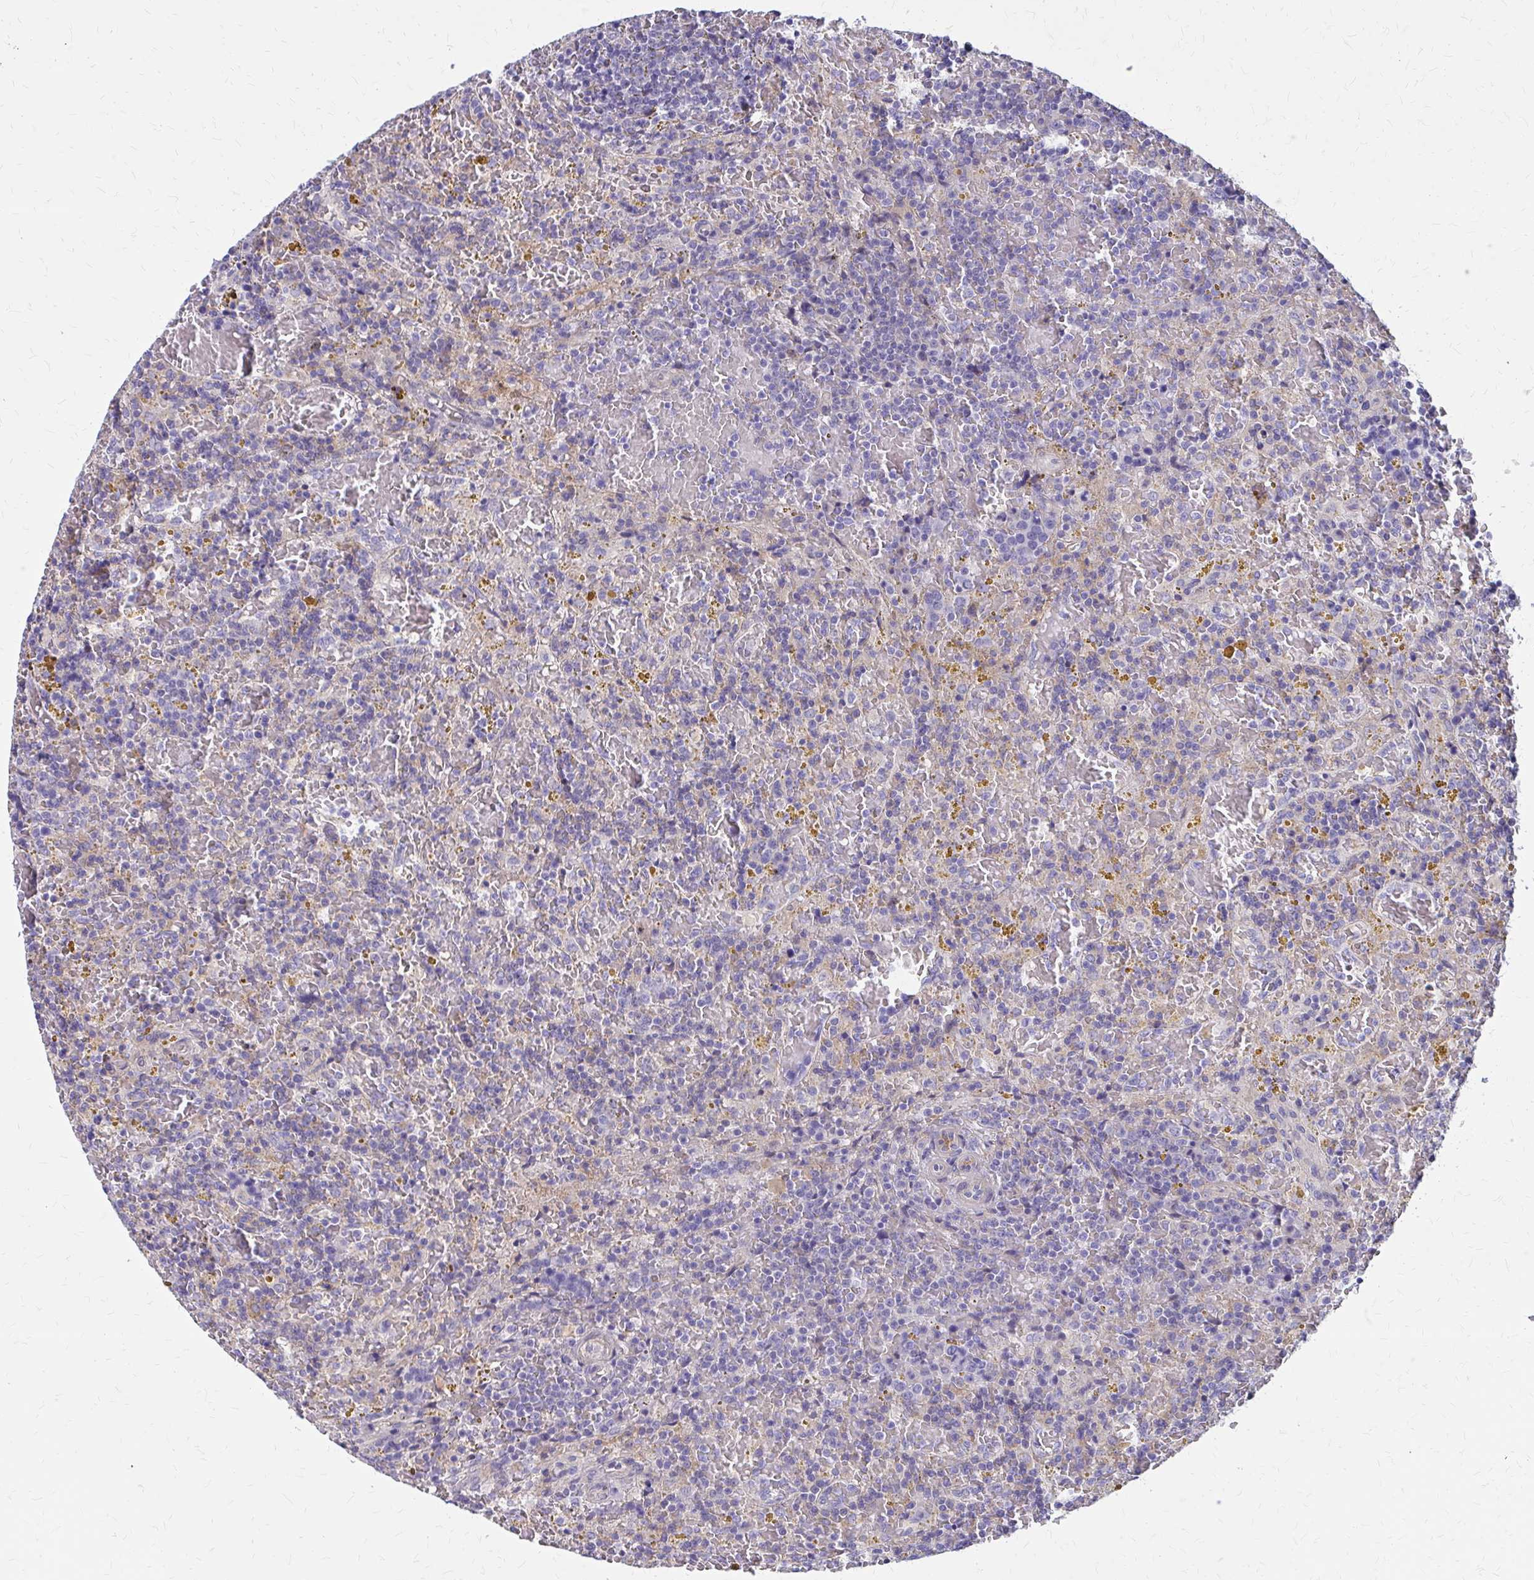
{"staining": {"intensity": "negative", "quantity": "none", "location": "none"}, "tissue": "lymphoma", "cell_type": "Tumor cells", "image_type": "cancer", "snomed": [{"axis": "morphology", "description": "Malignant lymphoma, non-Hodgkin's type, Low grade"}, {"axis": "topography", "description": "Spleen"}], "caption": "This is an immunohistochemistry photomicrograph of lymphoma. There is no staining in tumor cells.", "gene": "GLYATL2", "patient": {"sex": "female", "age": 65}}